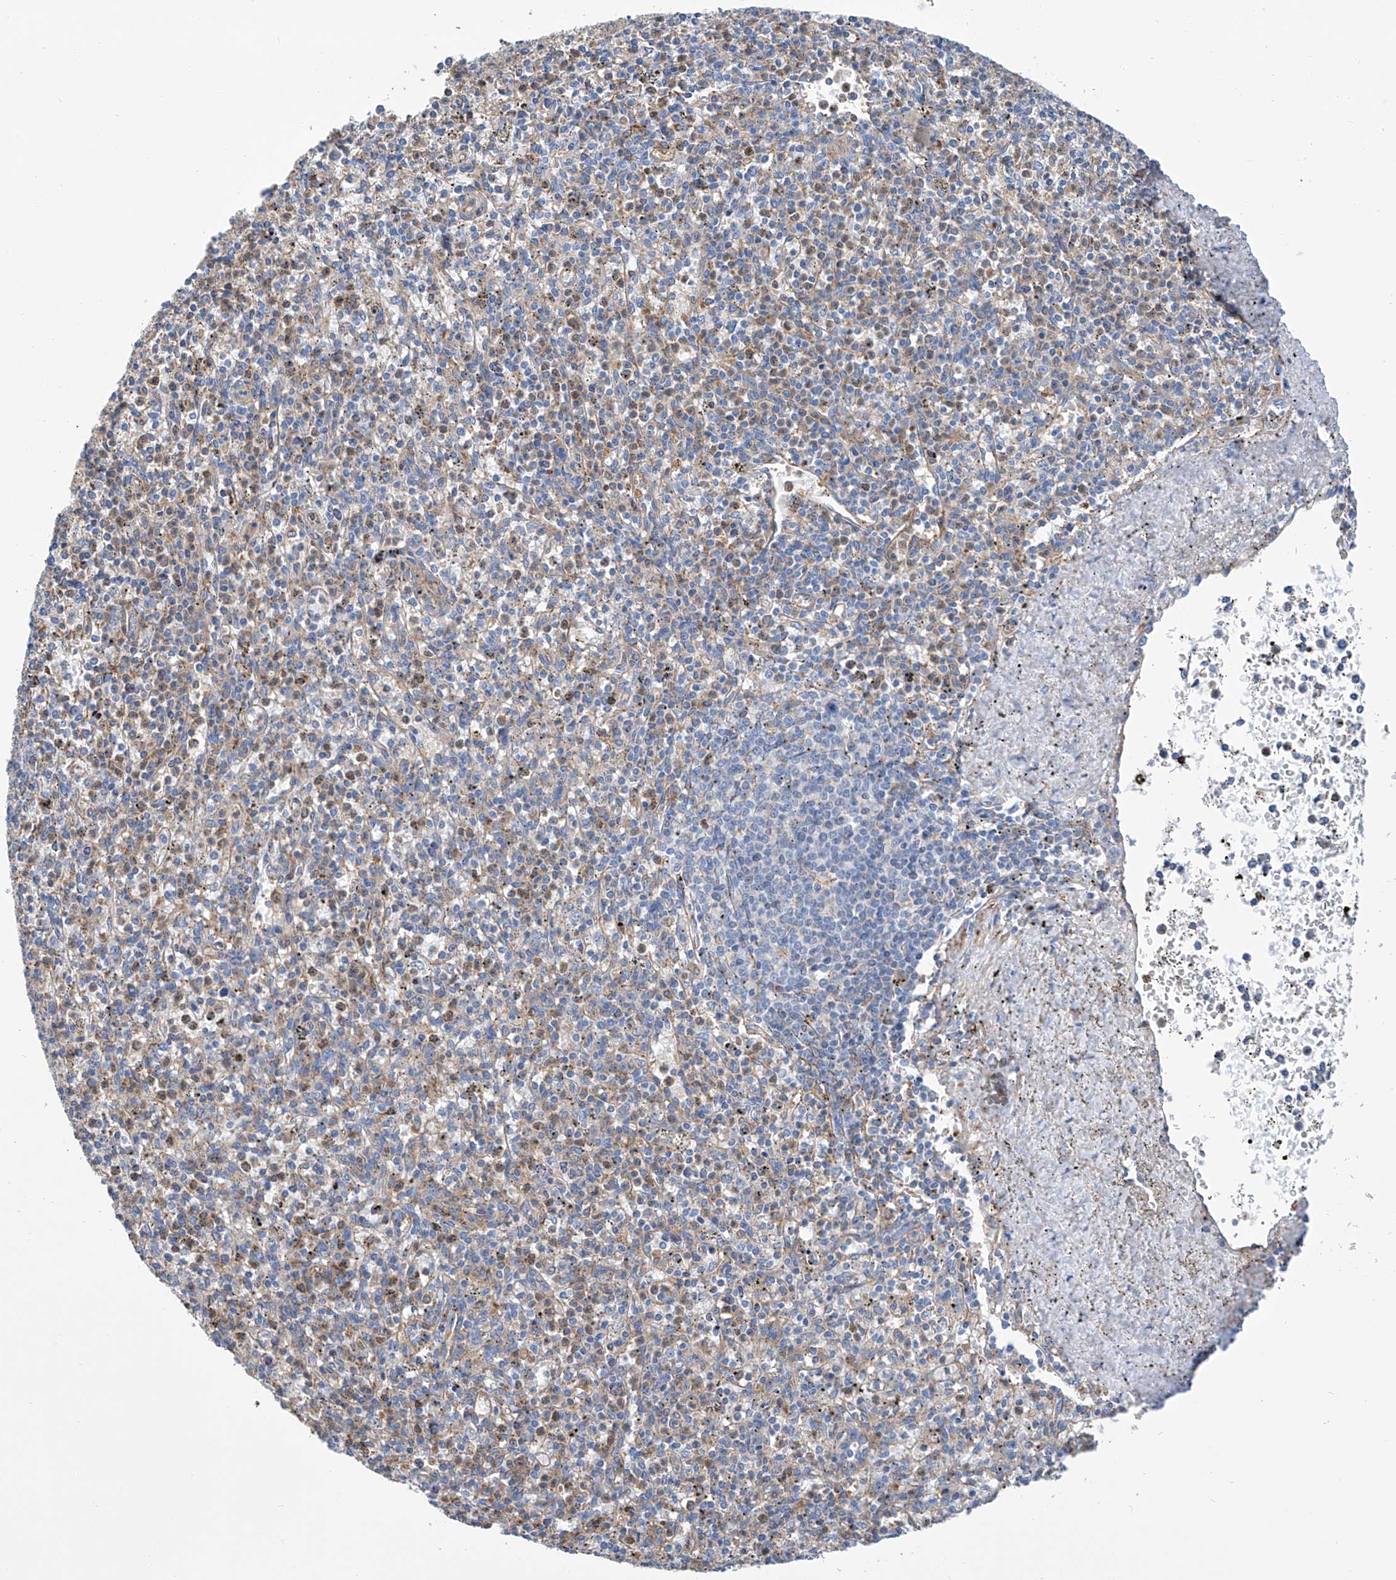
{"staining": {"intensity": "weak", "quantity": "25%-75%", "location": "cytoplasmic/membranous"}, "tissue": "spleen", "cell_type": "Cells in red pulp", "image_type": "normal", "snomed": [{"axis": "morphology", "description": "Normal tissue, NOS"}, {"axis": "topography", "description": "Spleen"}], "caption": "IHC histopathology image of unremarkable human spleen stained for a protein (brown), which demonstrates low levels of weak cytoplasmic/membranous positivity in approximately 25%-75% of cells in red pulp.", "gene": "GPT", "patient": {"sex": "male", "age": 72}}